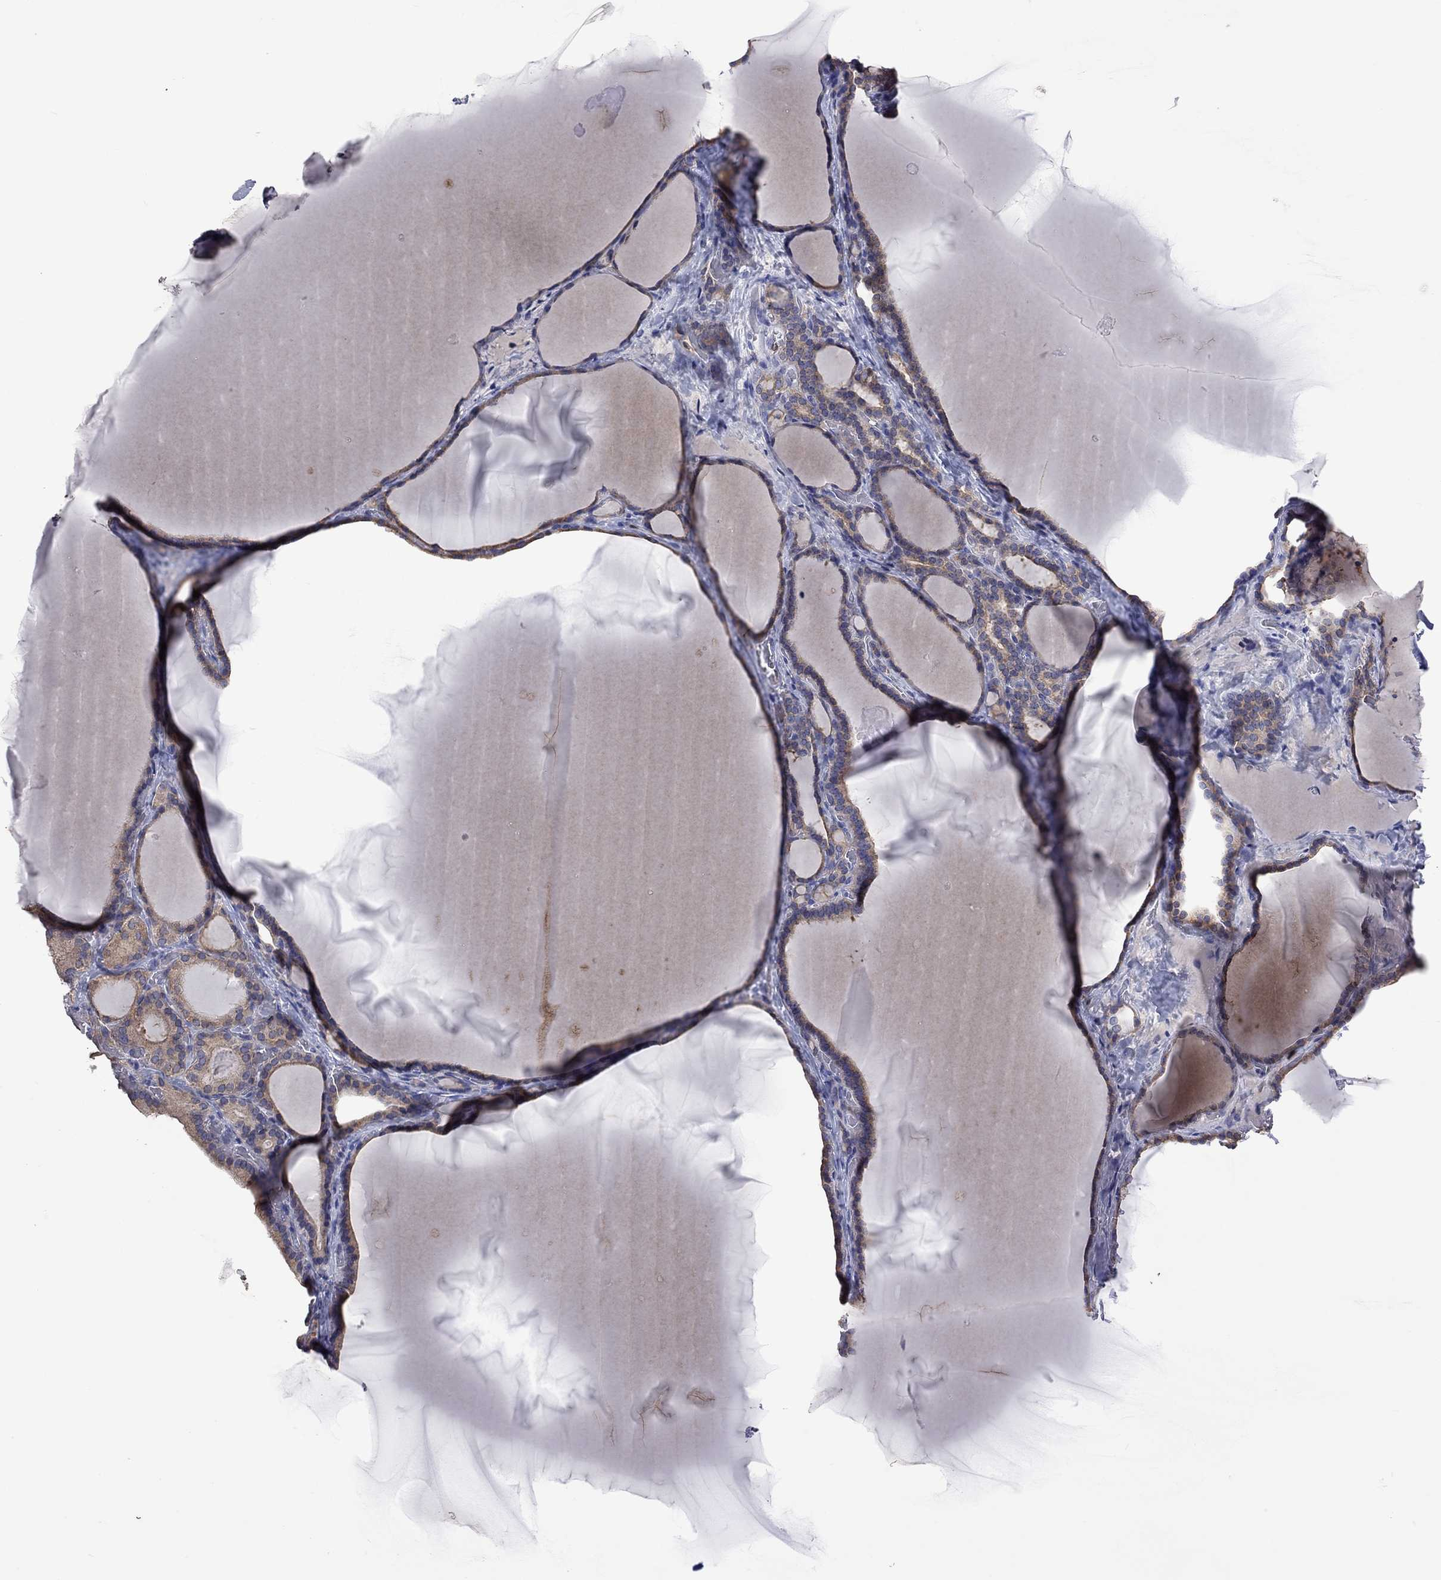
{"staining": {"intensity": "moderate", "quantity": ">75%", "location": "cytoplasmic/membranous"}, "tissue": "thyroid gland", "cell_type": "Glandular cells", "image_type": "normal", "snomed": [{"axis": "morphology", "description": "Normal tissue, NOS"}, {"axis": "morphology", "description": "Hyperplasia, NOS"}, {"axis": "topography", "description": "Thyroid gland"}], "caption": "This is a photomicrograph of immunohistochemistry staining of normal thyroid gland, which shows moderate staining in the cytoplasmic/membranous of glandular cells.", "gene": "ENSG00000288520", "patient": {"sex": "female", "age": 27}}